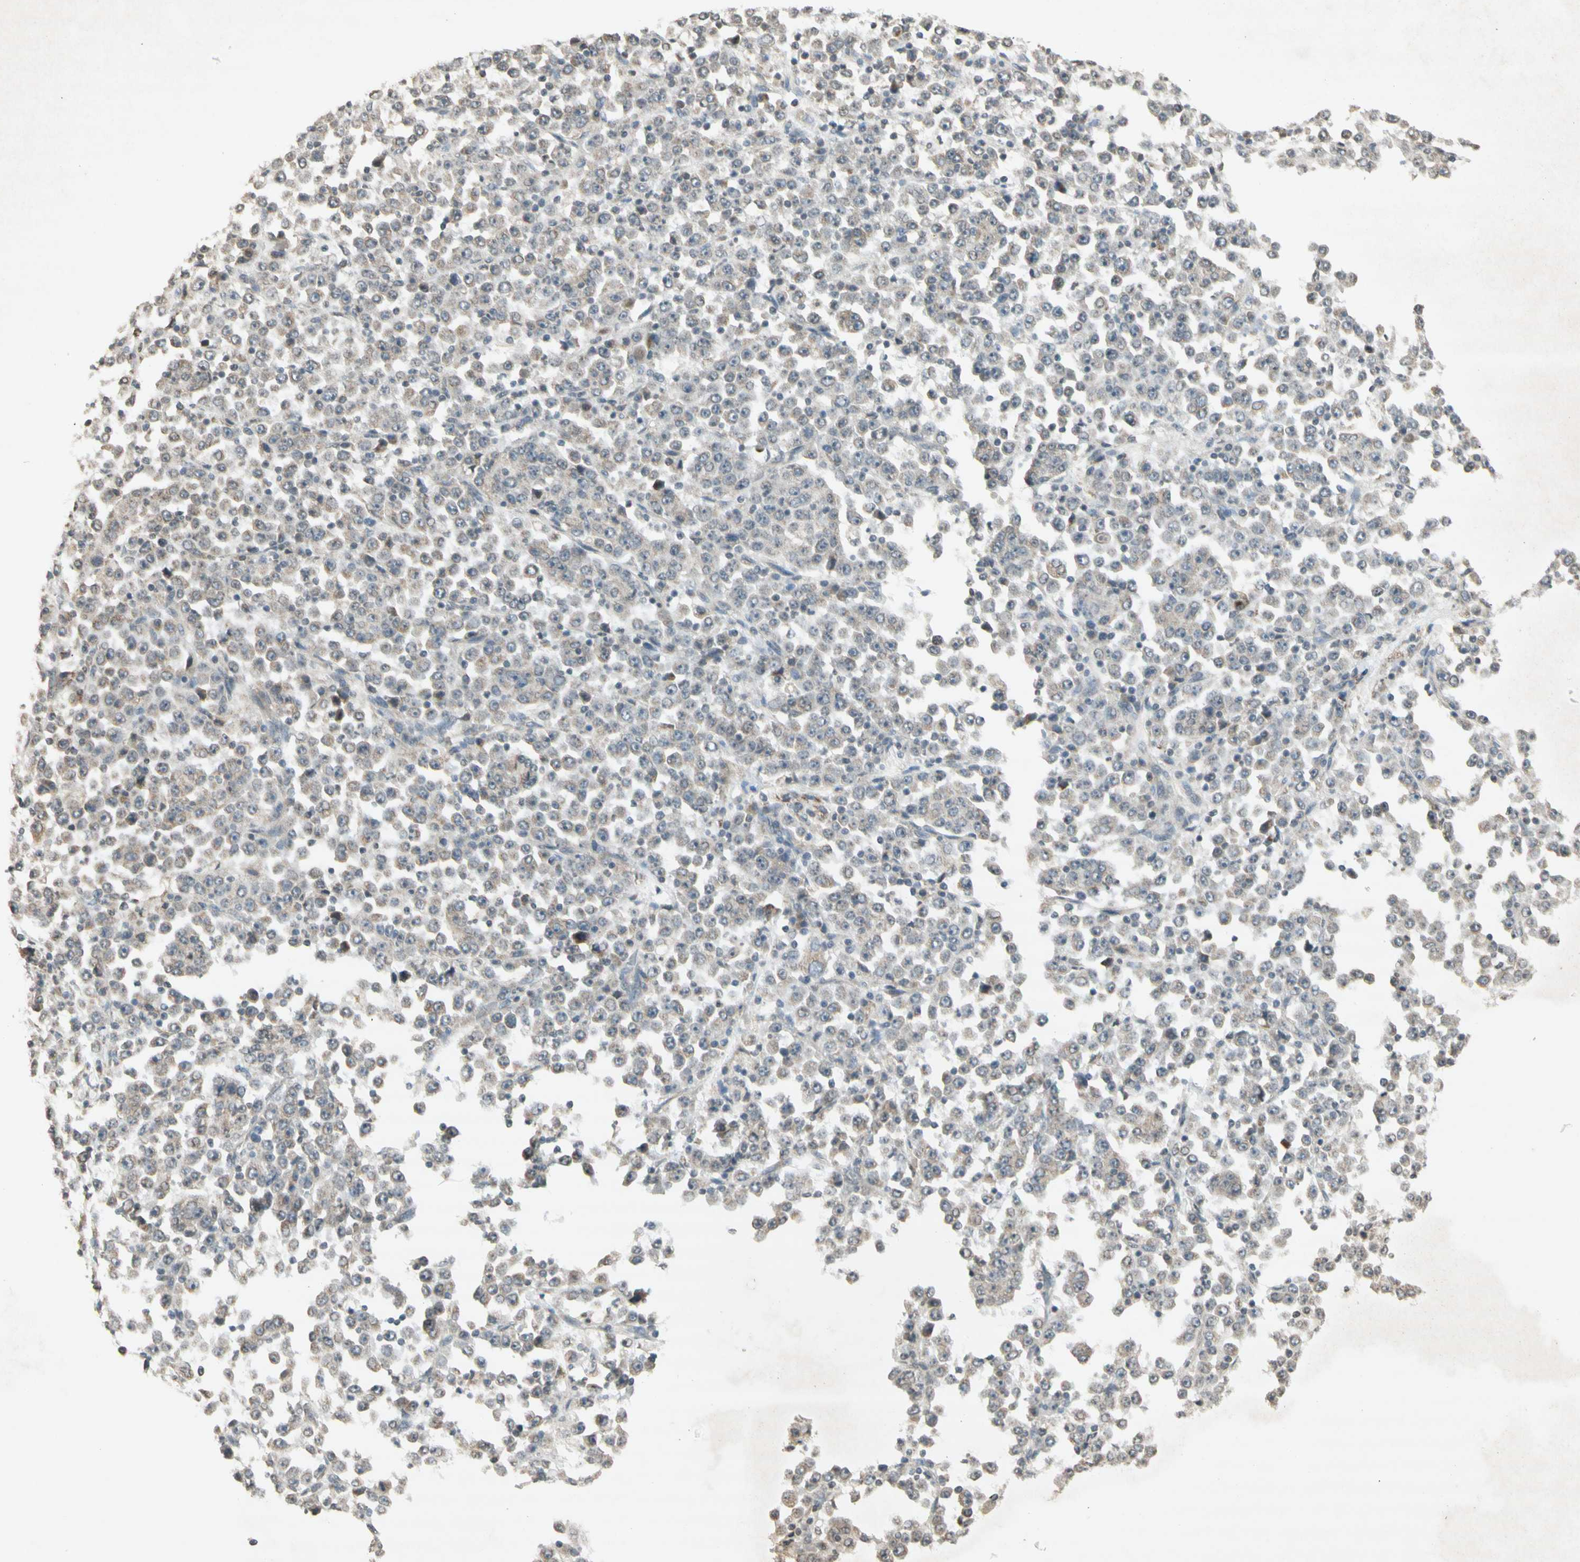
{"staining": {"intensity": "weak", "quantity": "<25%", "location": "cytoplasmic/membranous"}, "tissue": "stomach cancer", "cell_type": "Tumor cells", "image_type": "cancer", "snomed": [{"axis": "morphology", "description": "Normal tissue, NOS"}, {"axis": "morphology", "description": "Adenocarcinoma, NOS"}, {"axis": "topography", "description": "Stomach, upper"}, {"axis": "topography", "description": "Stomach"}], "caption": "A histopathology image of stomach cancer (adenocarcinoma) stained for a protein exhibits no brown staining in tumor cells.", "gene": "CCNI", "patient": {"sex": "male", "age": 59}}